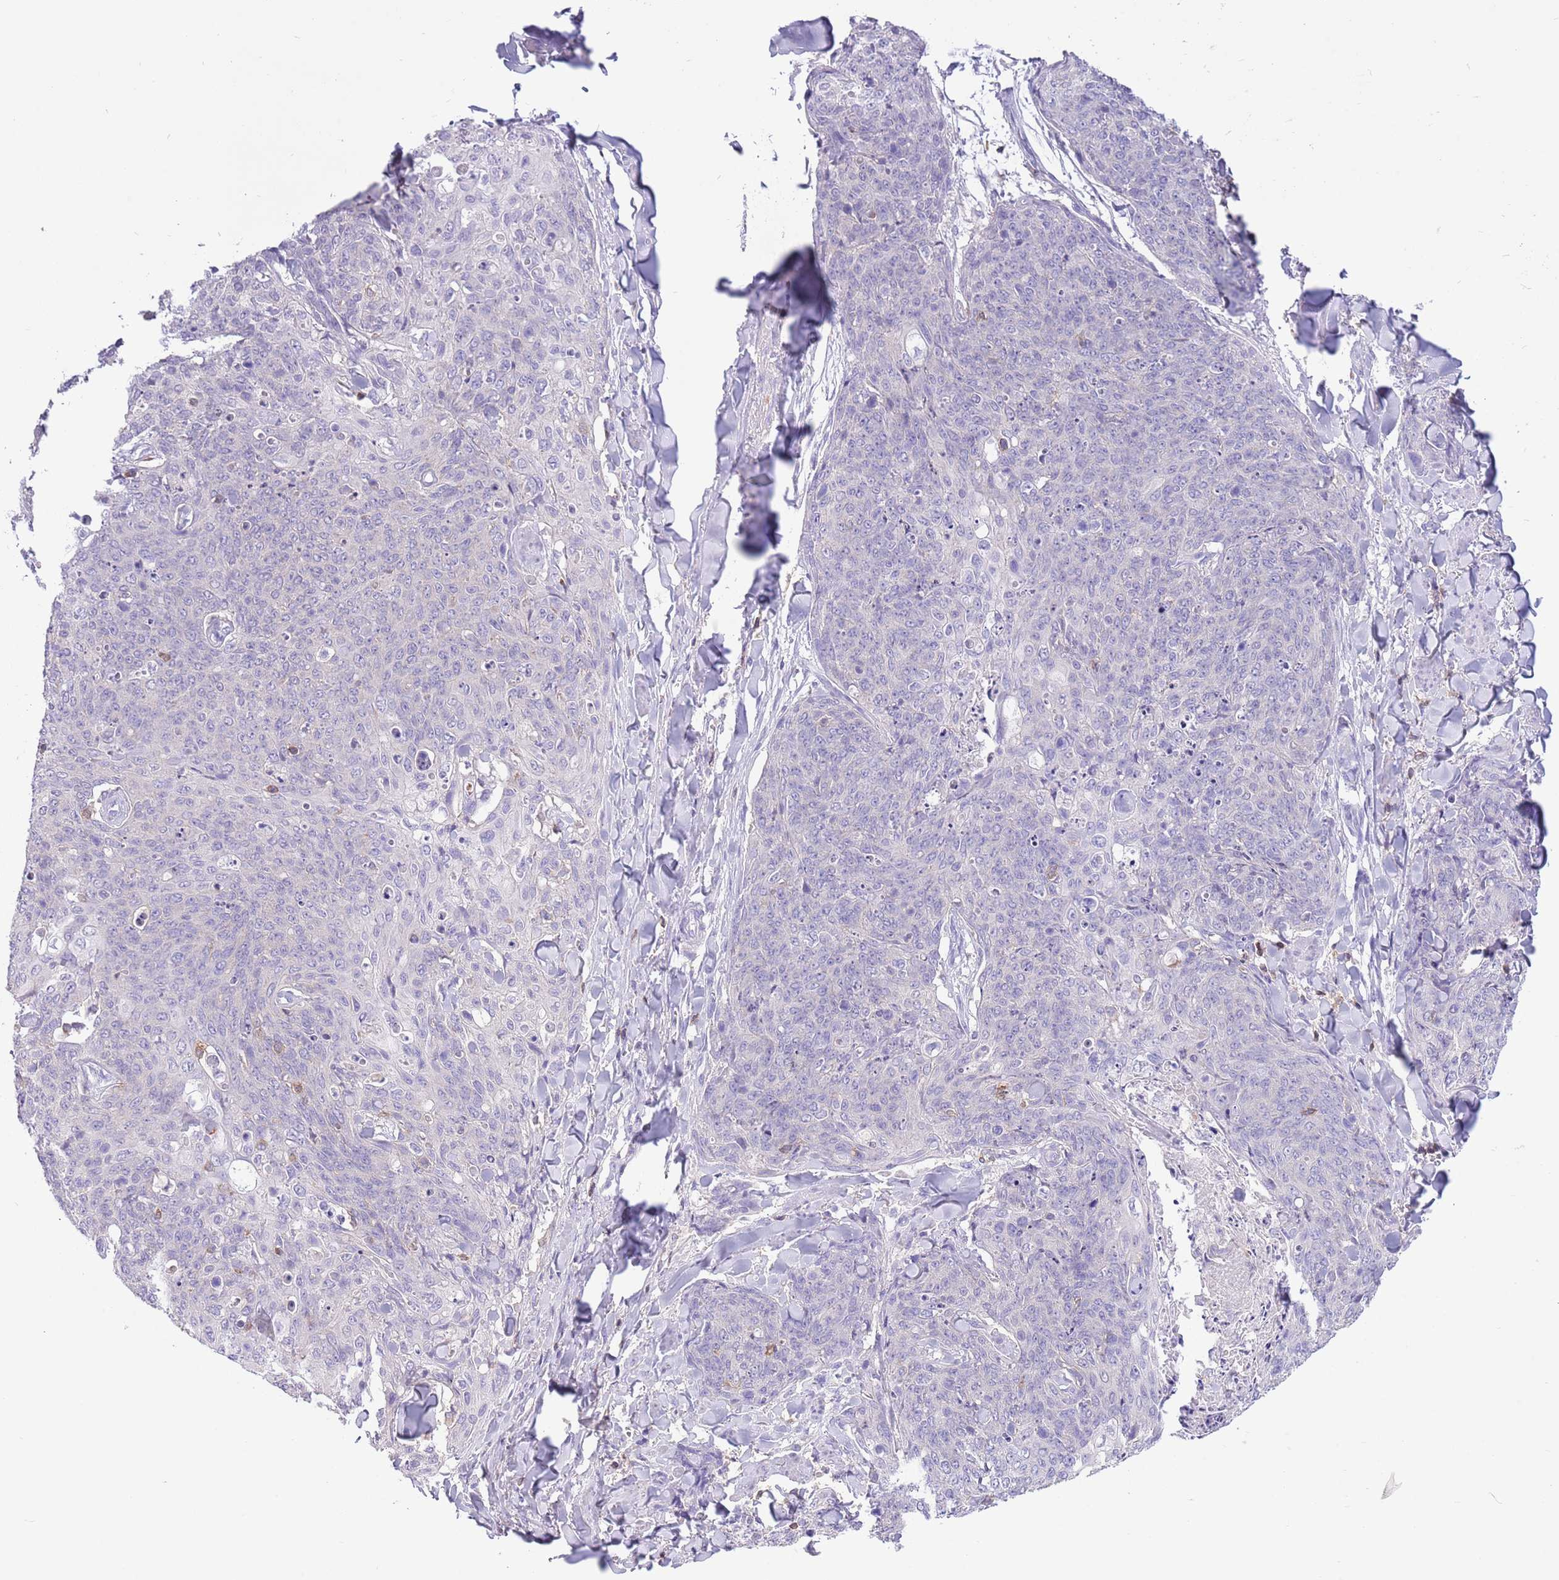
{"staining": {"intensity": "negative", "quantity": "none", "location": "none"}, "tissue": "skin cancer", "cell_type": "Tumor cells", "image_type": "cancer", "snomed": [{"axis": "morphology", "description": "Squamous cell carcinoma, NOS"}, {"axis": "topography", "description": "Skin"}, {"axis": "topography", "description": "Vulva"}], "caption": "This is an IHC micrograph of squamous cell carcinoma (skin). There is no positivity in tumor cells.", "gene": "OR4Q3", "patient": {"sex": "female", "age": 85}}